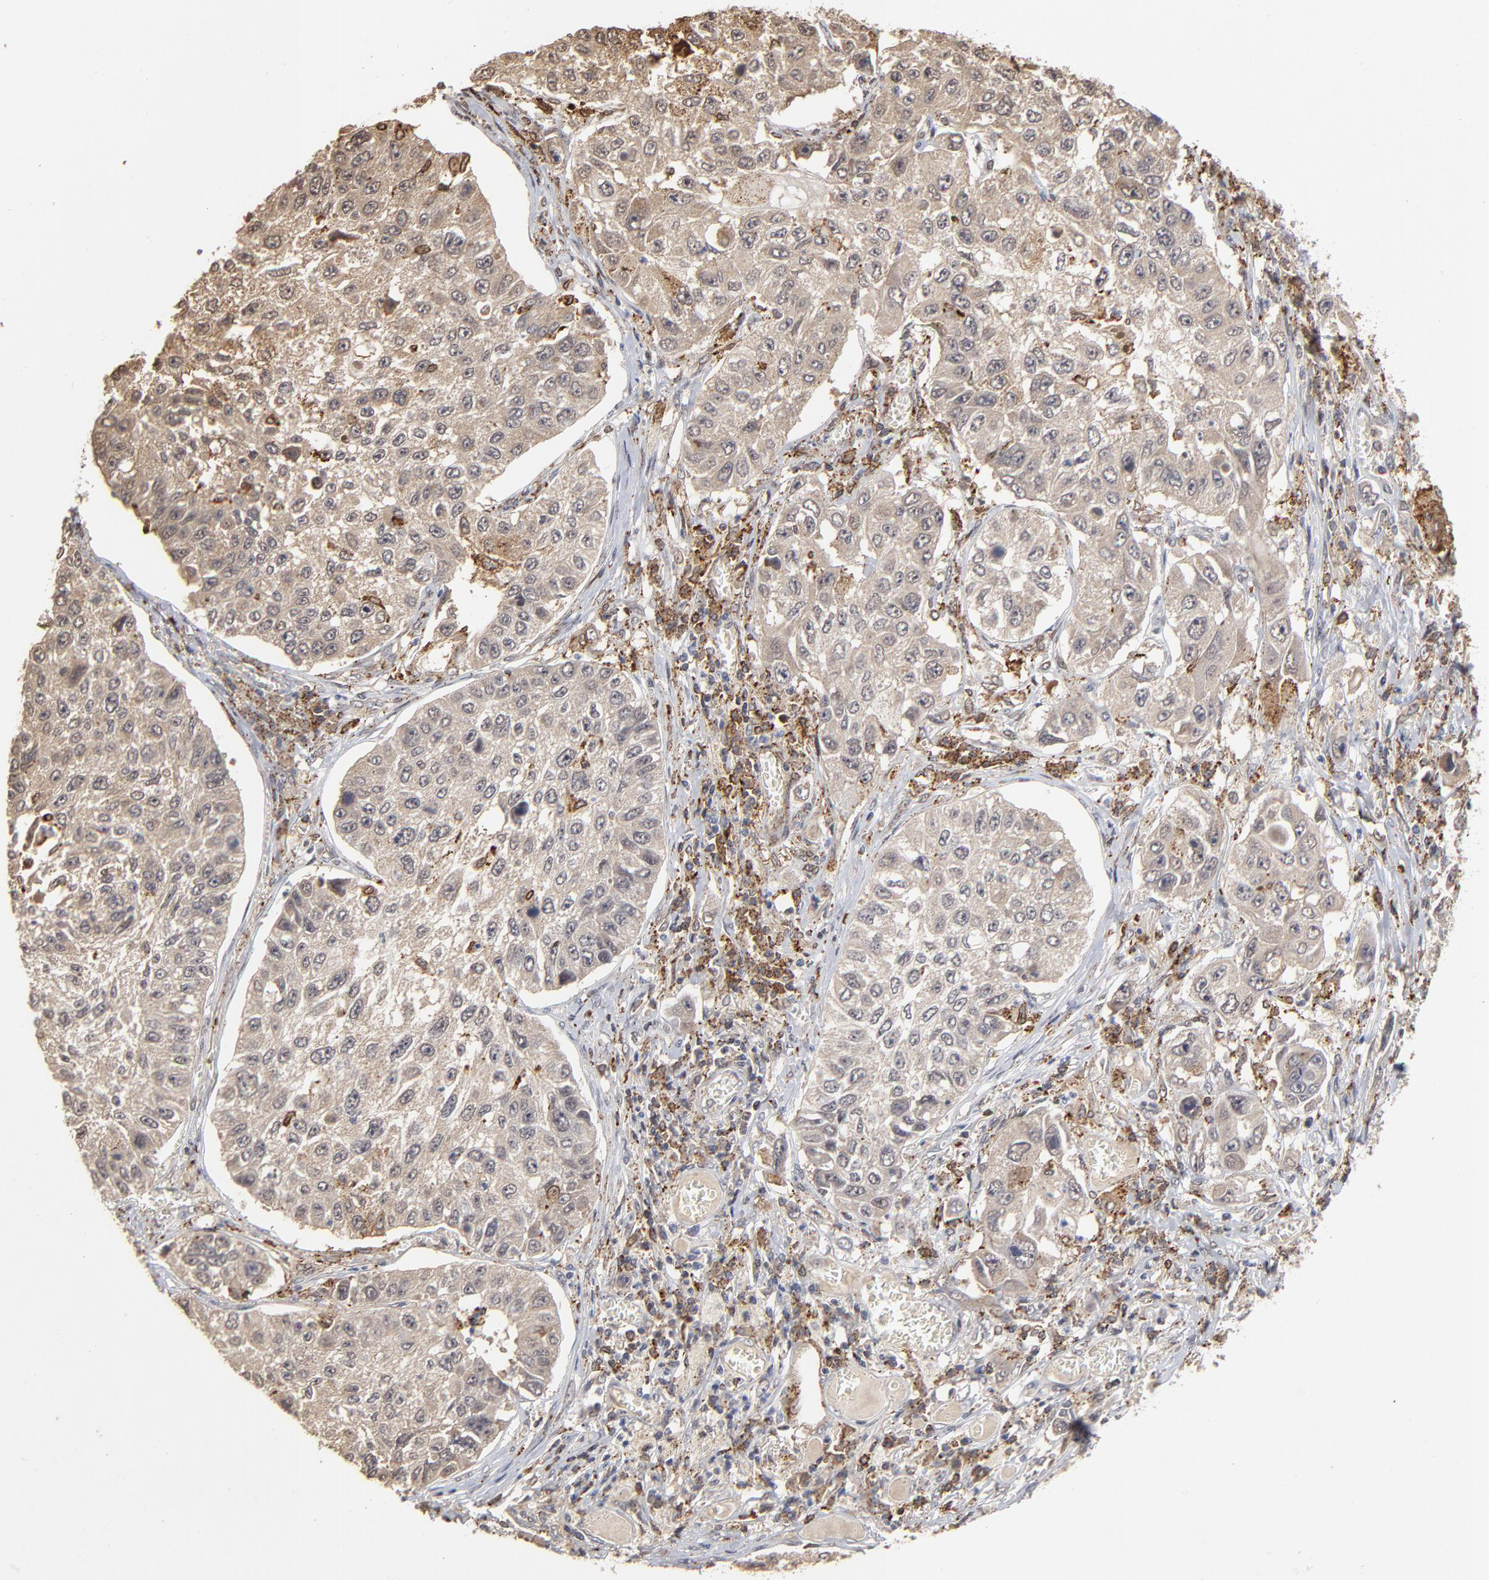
{"staining": {"intensity": "moderate", "quantity": ">75%", "location": "cytoplasmic/membranous"}, "tissue": "lung cancer", "cell_type": "Tumor cells", "image_type": "cancer", "snomed": [{"axis": "morphology", "description": "Squamous cell carcinoma, NOS"}, {"axis": "topography", "description": "Lung"}], "caption": "About >75% of tumor cells in lung cancer (squamous cell carcinoma) demonstrate moderate cytoplasmic/membranous protein positivity as visualized by brown immunohistochemical staining.", "gene": "ASB8", "patient": {"sex": "male", "age": 71}}